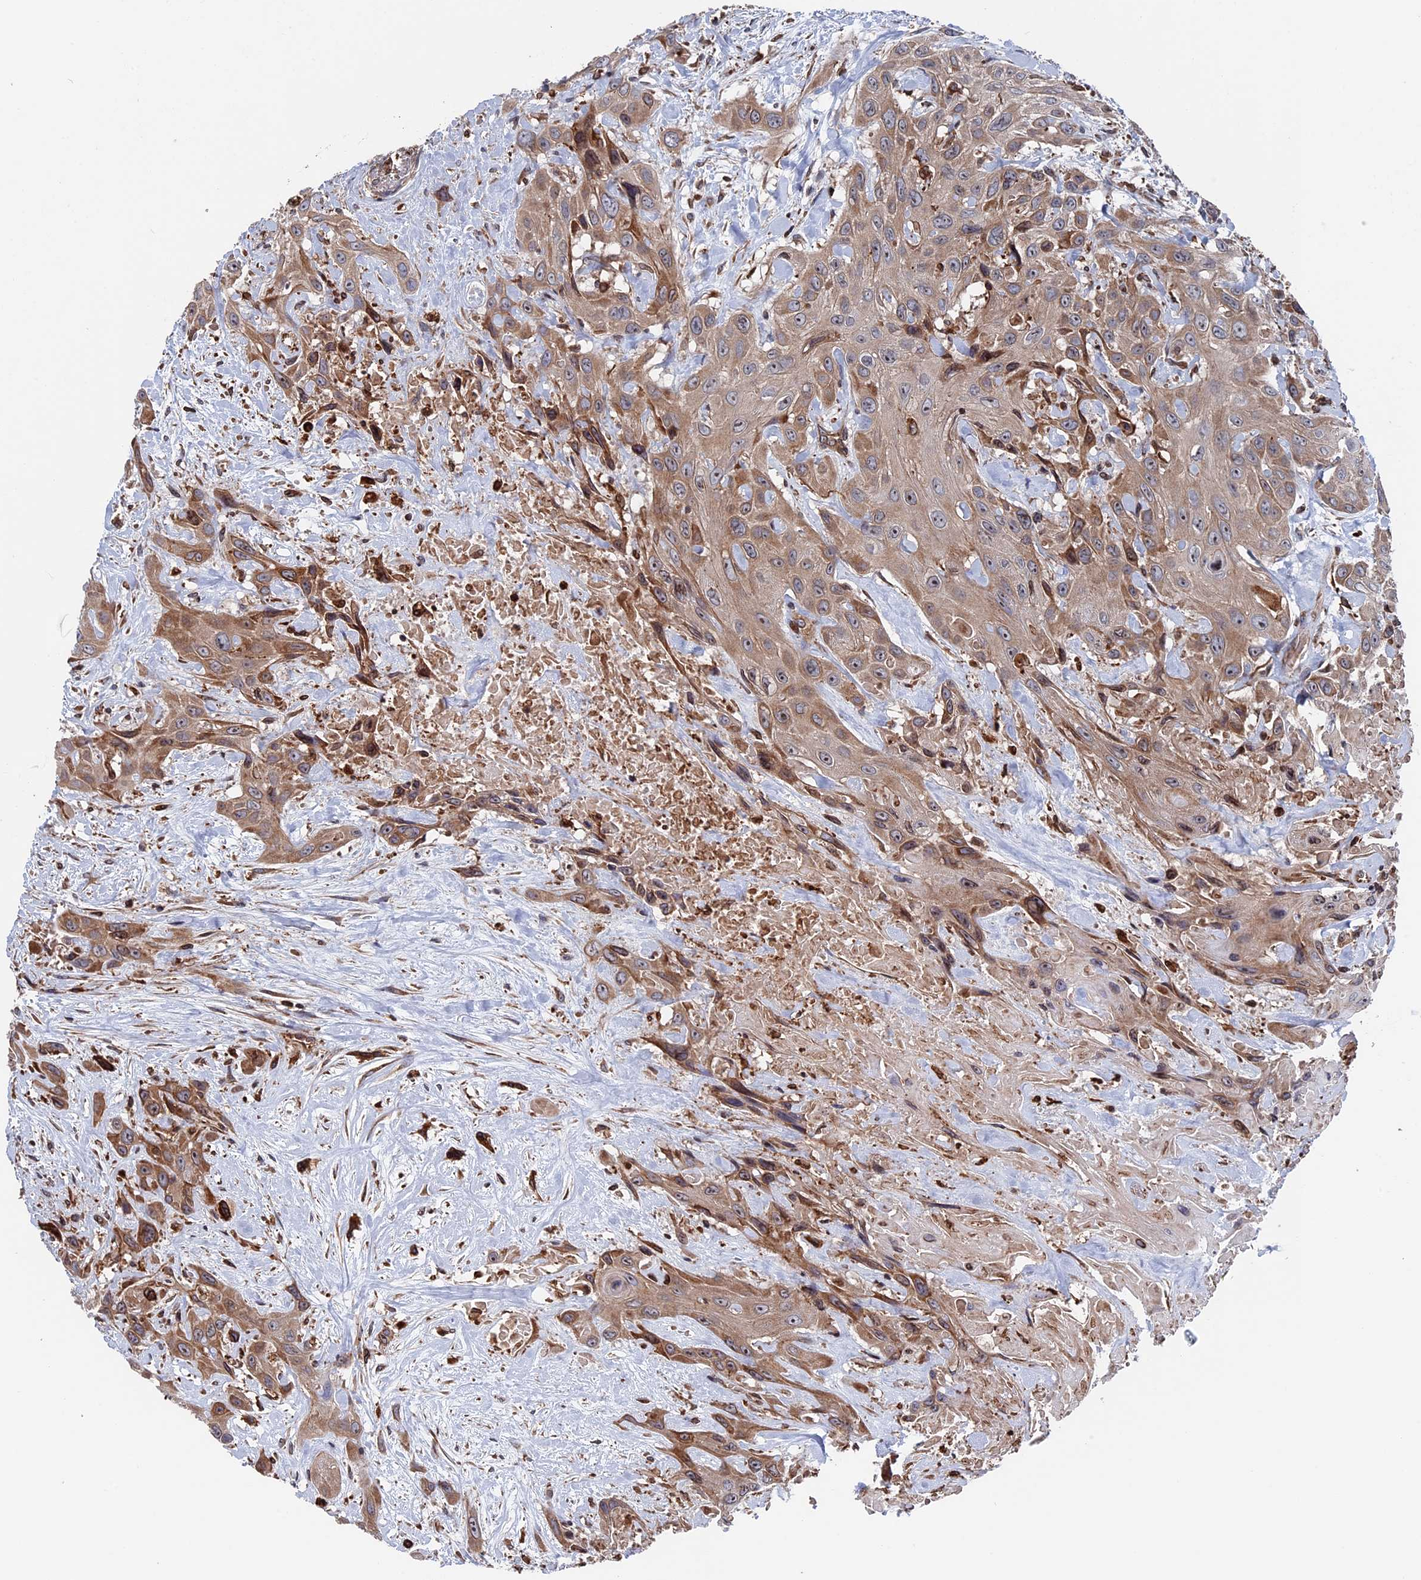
{"staining": {"intensity": "moderate", "quantity": ">75%", "location": "cytoplasmic/membranous"}, "tissue": "head and neck cancer", "cell_type": "Tumor cells", "image_type": "cancer", "snomed": [{"axis": "morphology", "description": "Squamous cell carcinoma, NOS"}, {"axis": "topography", "description": "Head-Neck"}], "caption": "There is medium levels of moderate cytoplasmic/membranous positivity in tumor cells of head and neck cancer, as demonstrated by immunohistochemical staining (brown color).", "gene": "RPUSD1", "patient": {"sex": "male", "age": 81}}